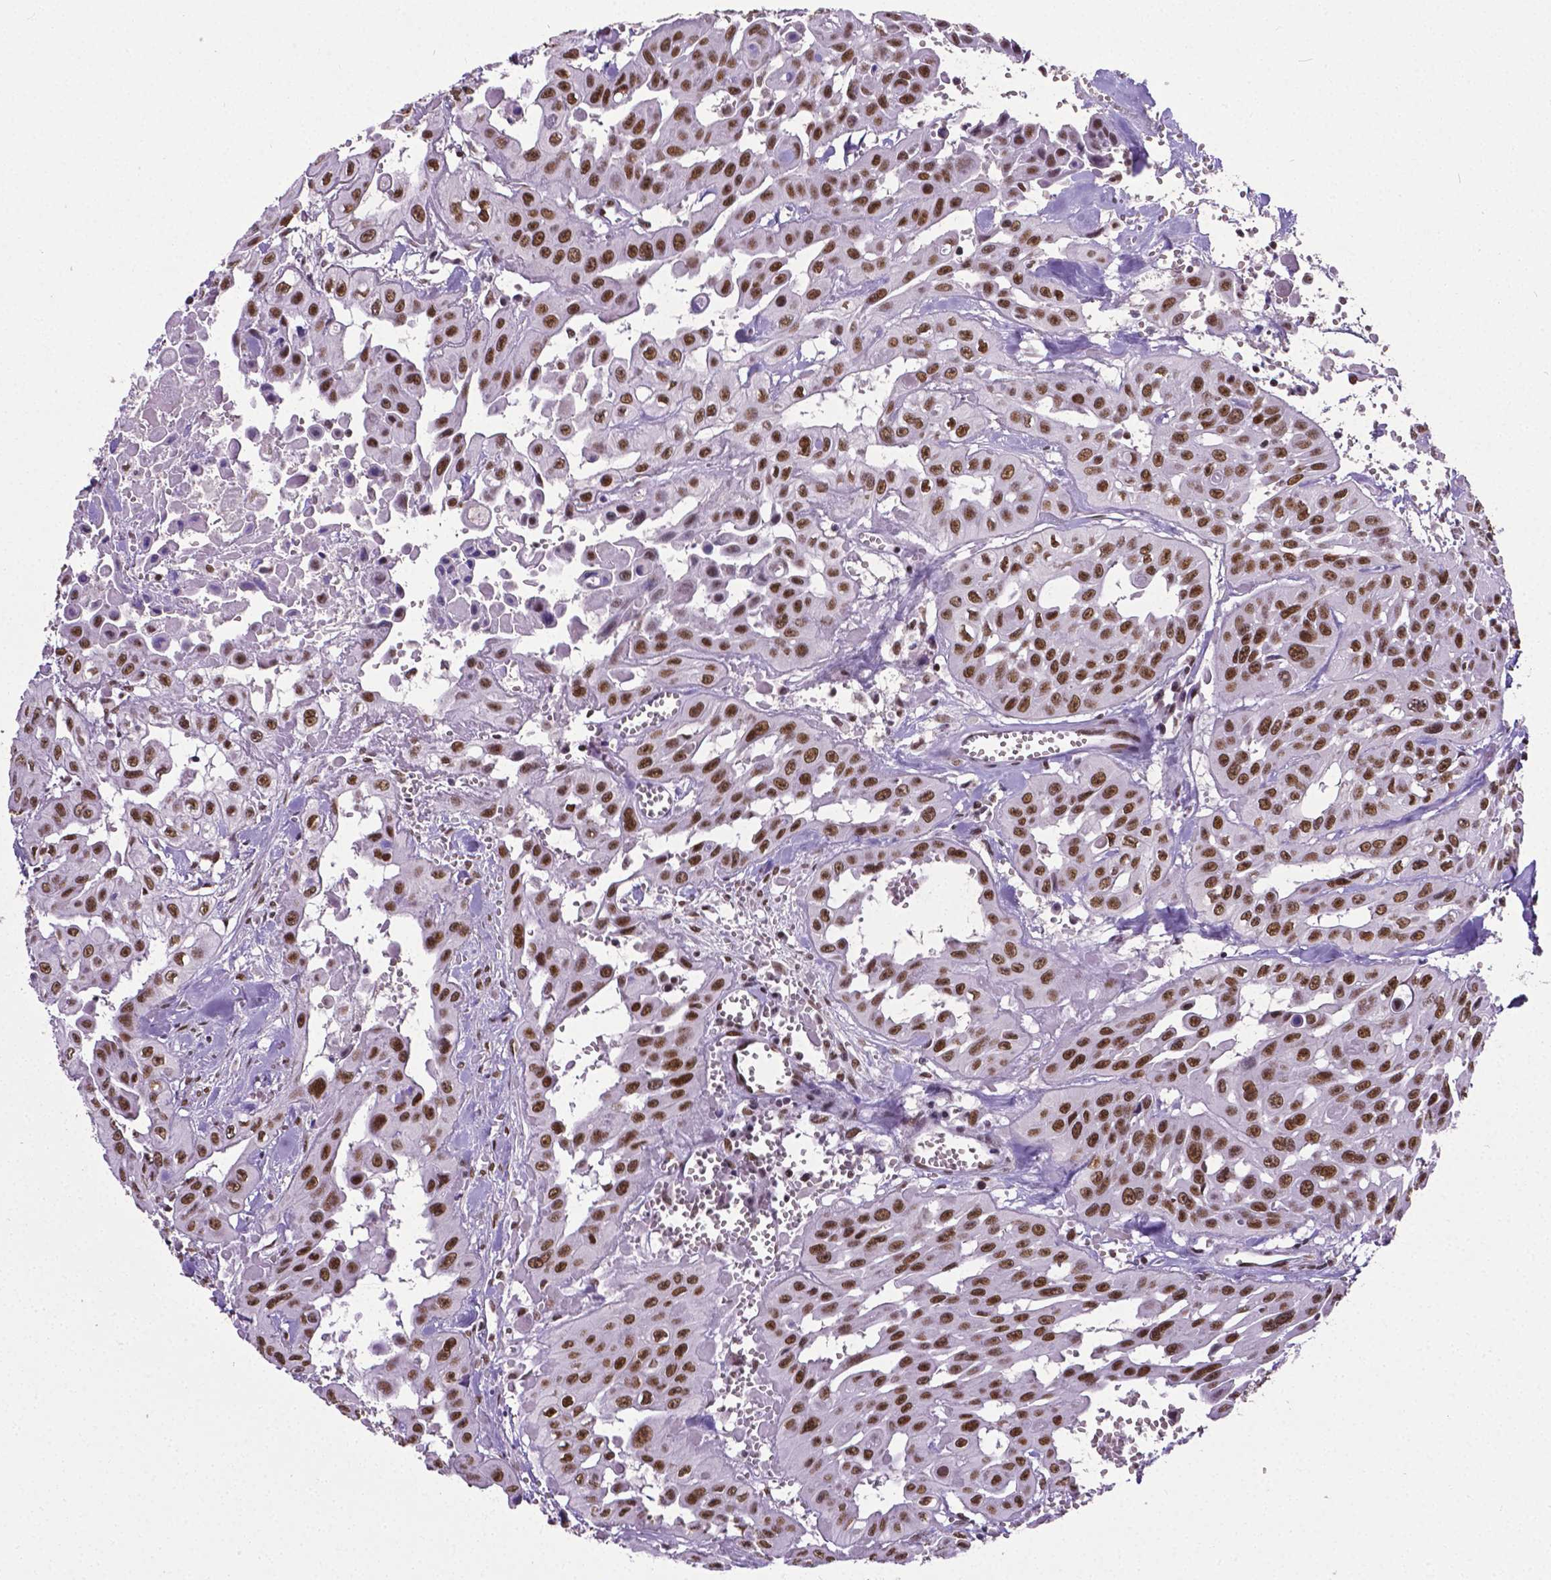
{"staining": {"intensity": "strong", "quantity": ">75%", "location": "nuclear"}, "tissue": "head and neck cancer", "cell_type": "Tumor cells", "image_type": "cancer", "snomed": [{"axis": "morphology", "description": "Adenocarcinoma, NOS"}, {"axis": "topography", "description": "Head-Neck"}], "caption": "Human head and neck cancer stained with a protein marker shows strong staining in tumor cells.", "gene": "REST", "patient": {"sex": "male", "age": 73}}